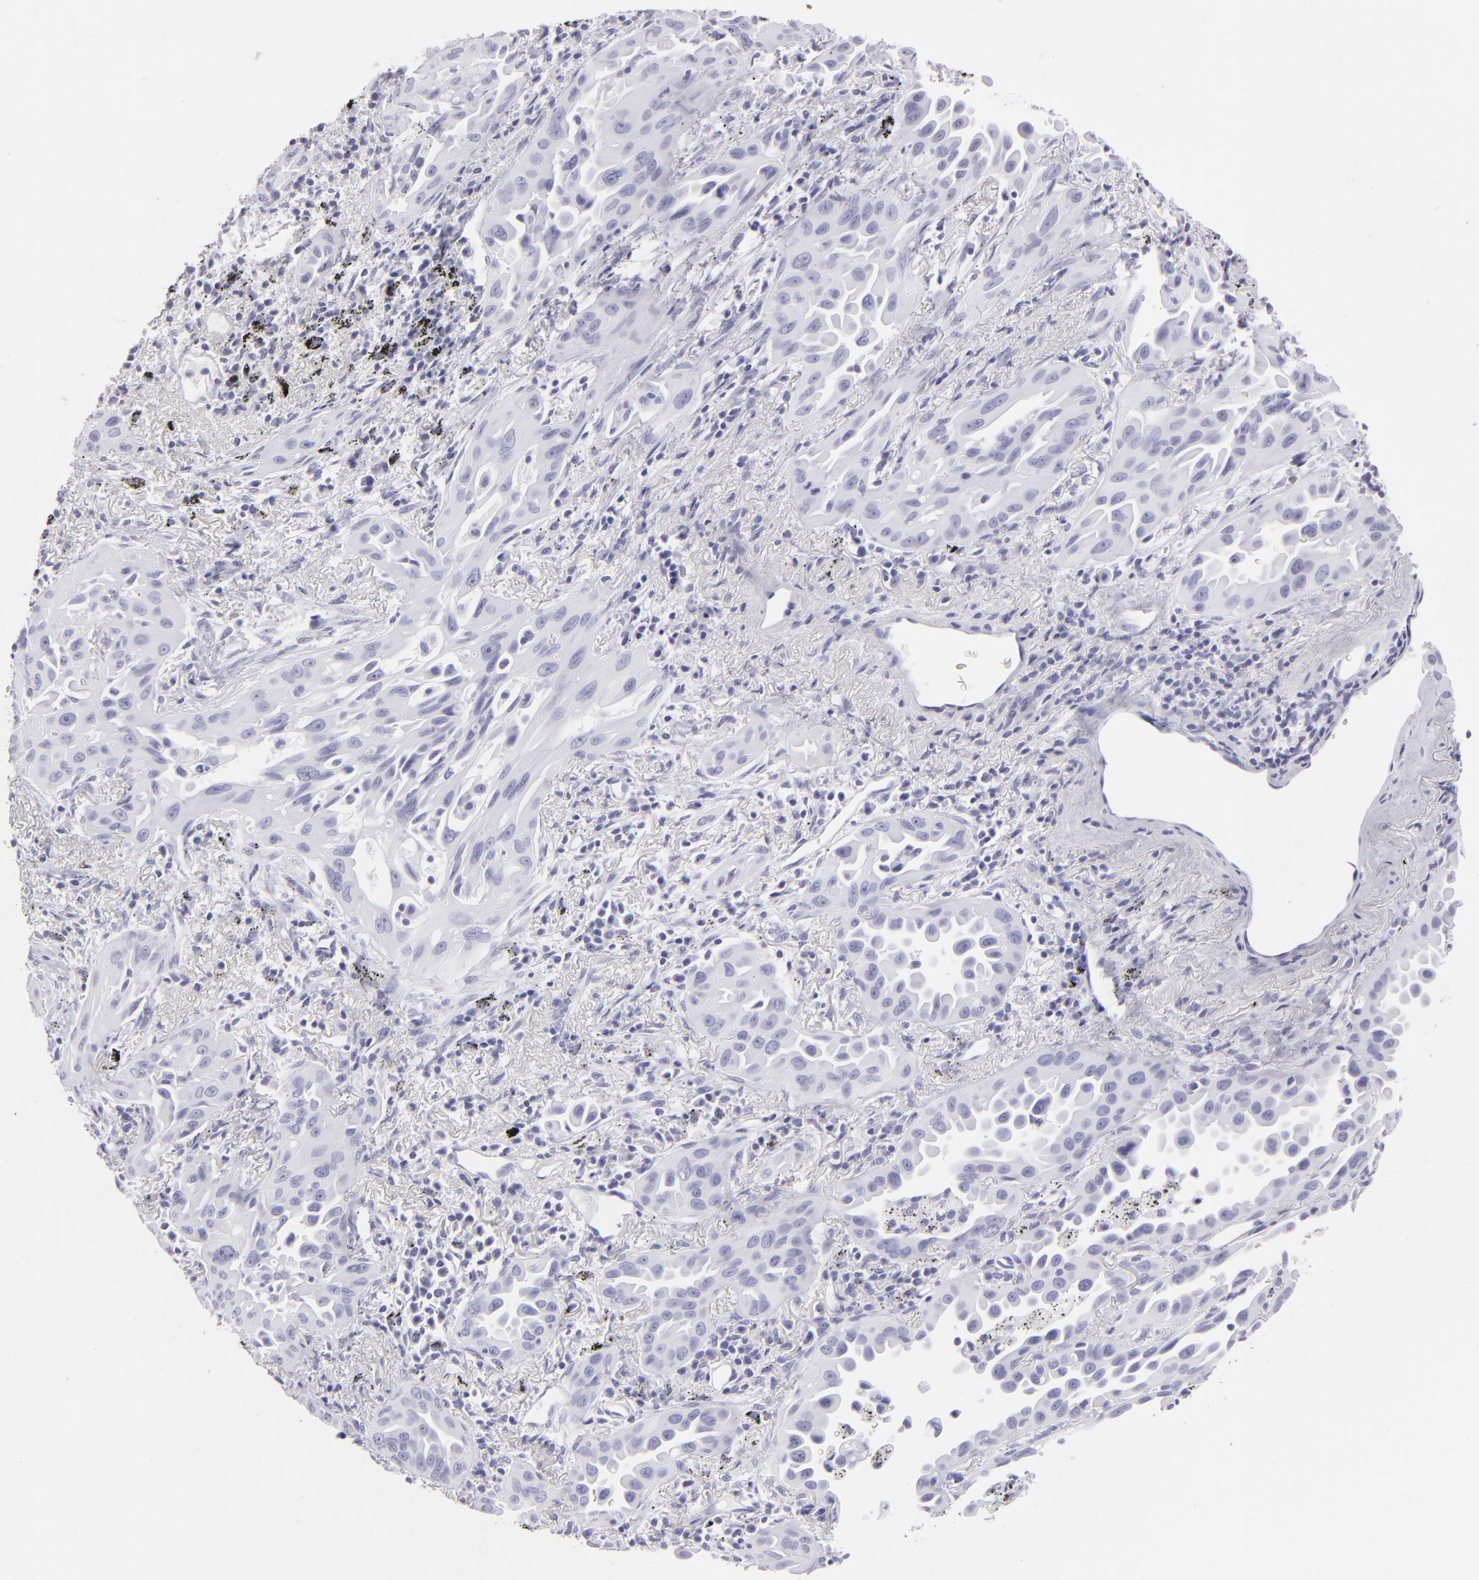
{"staining": {"intensity": "negative", "quantity": "none", "location": "none"}, "tissue": "lung cancer", "cell_type": "Tumor cells", "image_type": "cancer", "snomed": [{"axis": "morphology", "description": "Adenocarcinoma, NOS"}, {"axis": "topography", "description": "Lung"}], "caption": "A micrograph of lung cancer (adenocarcinoma) stained for a protein shows no brown staining in tumor cells.", "gene": "FLG", "patient": {"sex": "male", "age": 68}}